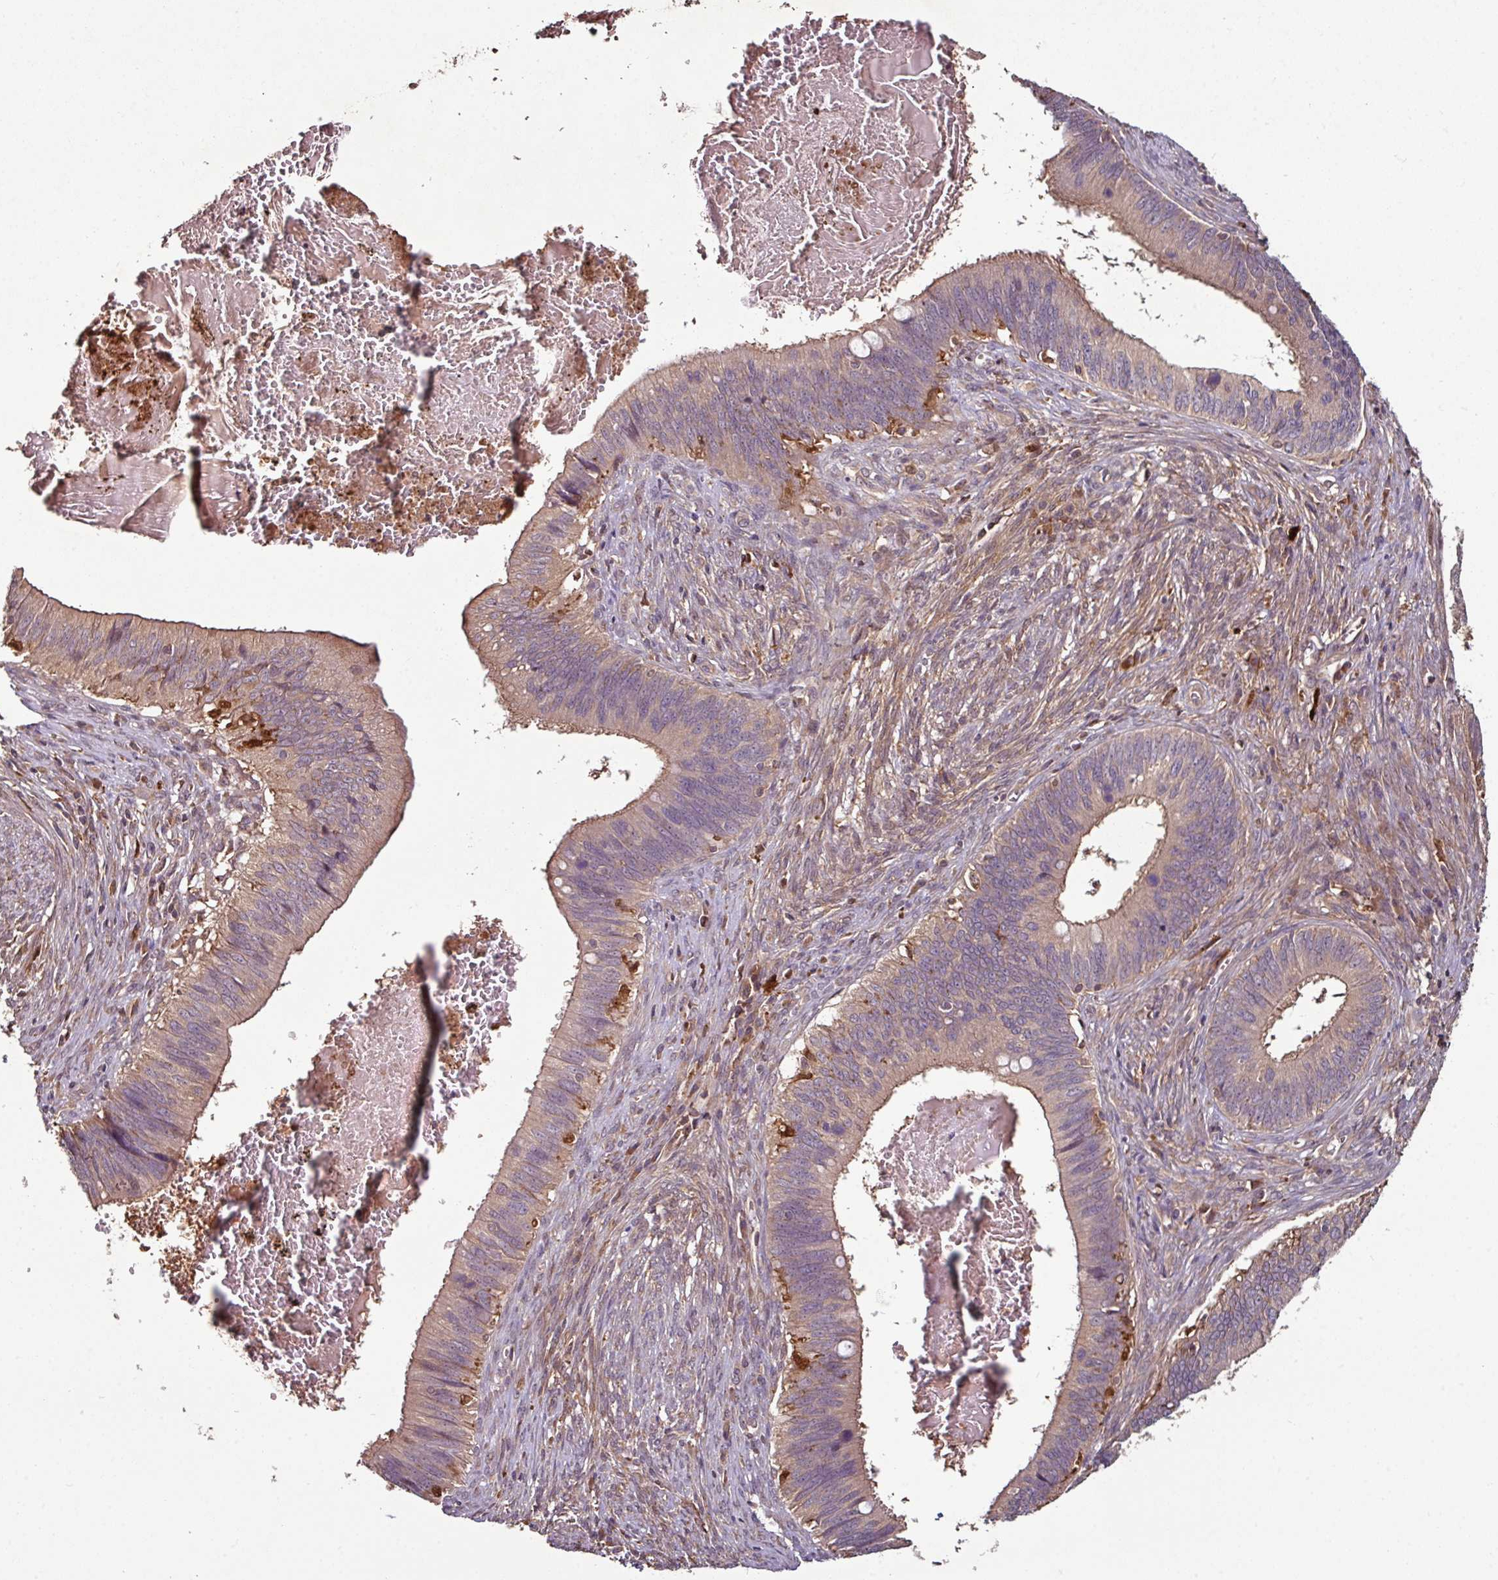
{"staining": {"intensity": "weak", "quantity": "25%-75%", "location": "cytoplasmic/membranous"}, "tissue": "cervical cancer", "cell_type": "Tumor cells", "image_type": "cancer", "snomed": [{"axis": "morphology", "description": "Adenocarcinoma, NOS"}, {"axis": "topography", "description": "Cervix"}], "caption": "This is a photomicrograph of IHC staining of cervical cancer, which shows weak expression in the cytoplasmic/membranous of tumor cells.", "gene": "GNPDA1", "patient": {"sex": "female", "age": 42}}